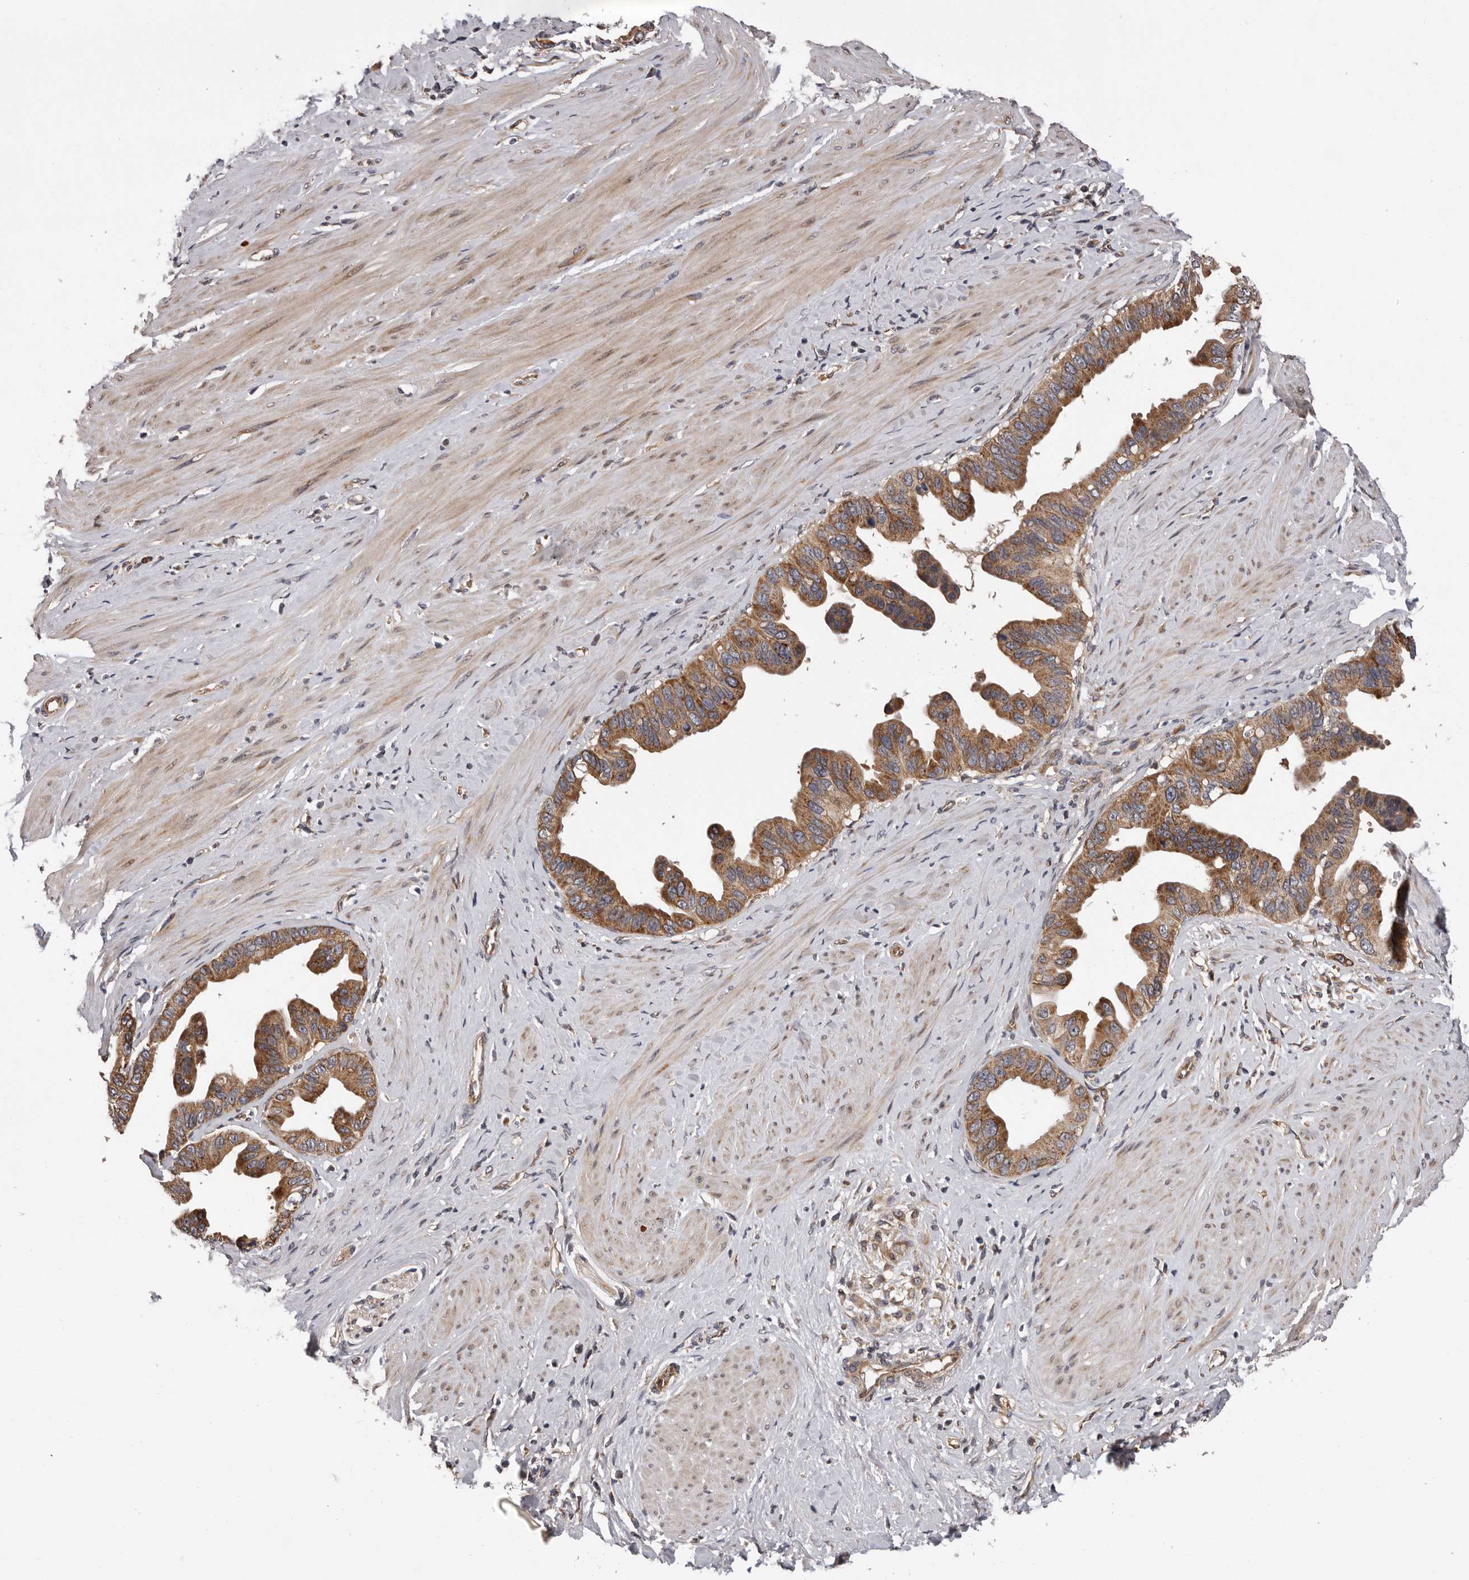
{"staining": {"intensity": "moderate", "quantity": ">75%", "location": "cytoplasmic/membranous"}, "tissue": "pancreatic cancer", "cell_type": "Tumor cells", "image_type": "cancer", "snomed": [{"axis": "morphology", "description": "Adenocarcinoma, NOS"}, {"axis": "topography", "description": "Pancreas"}], "caption": "Protein staining reveals moderate cytoplasmic/membranous expression in approximately >75% of tumor cells in adenocarcinoma (pancreatic). The staining was performed using DAB to visualize the protein expression in brown, while the nuclei were stained in blue with hematoxylin (Magnification: 20x).", "gene": "VPS37A", "patient": {"sex": "female", "age": 56}}